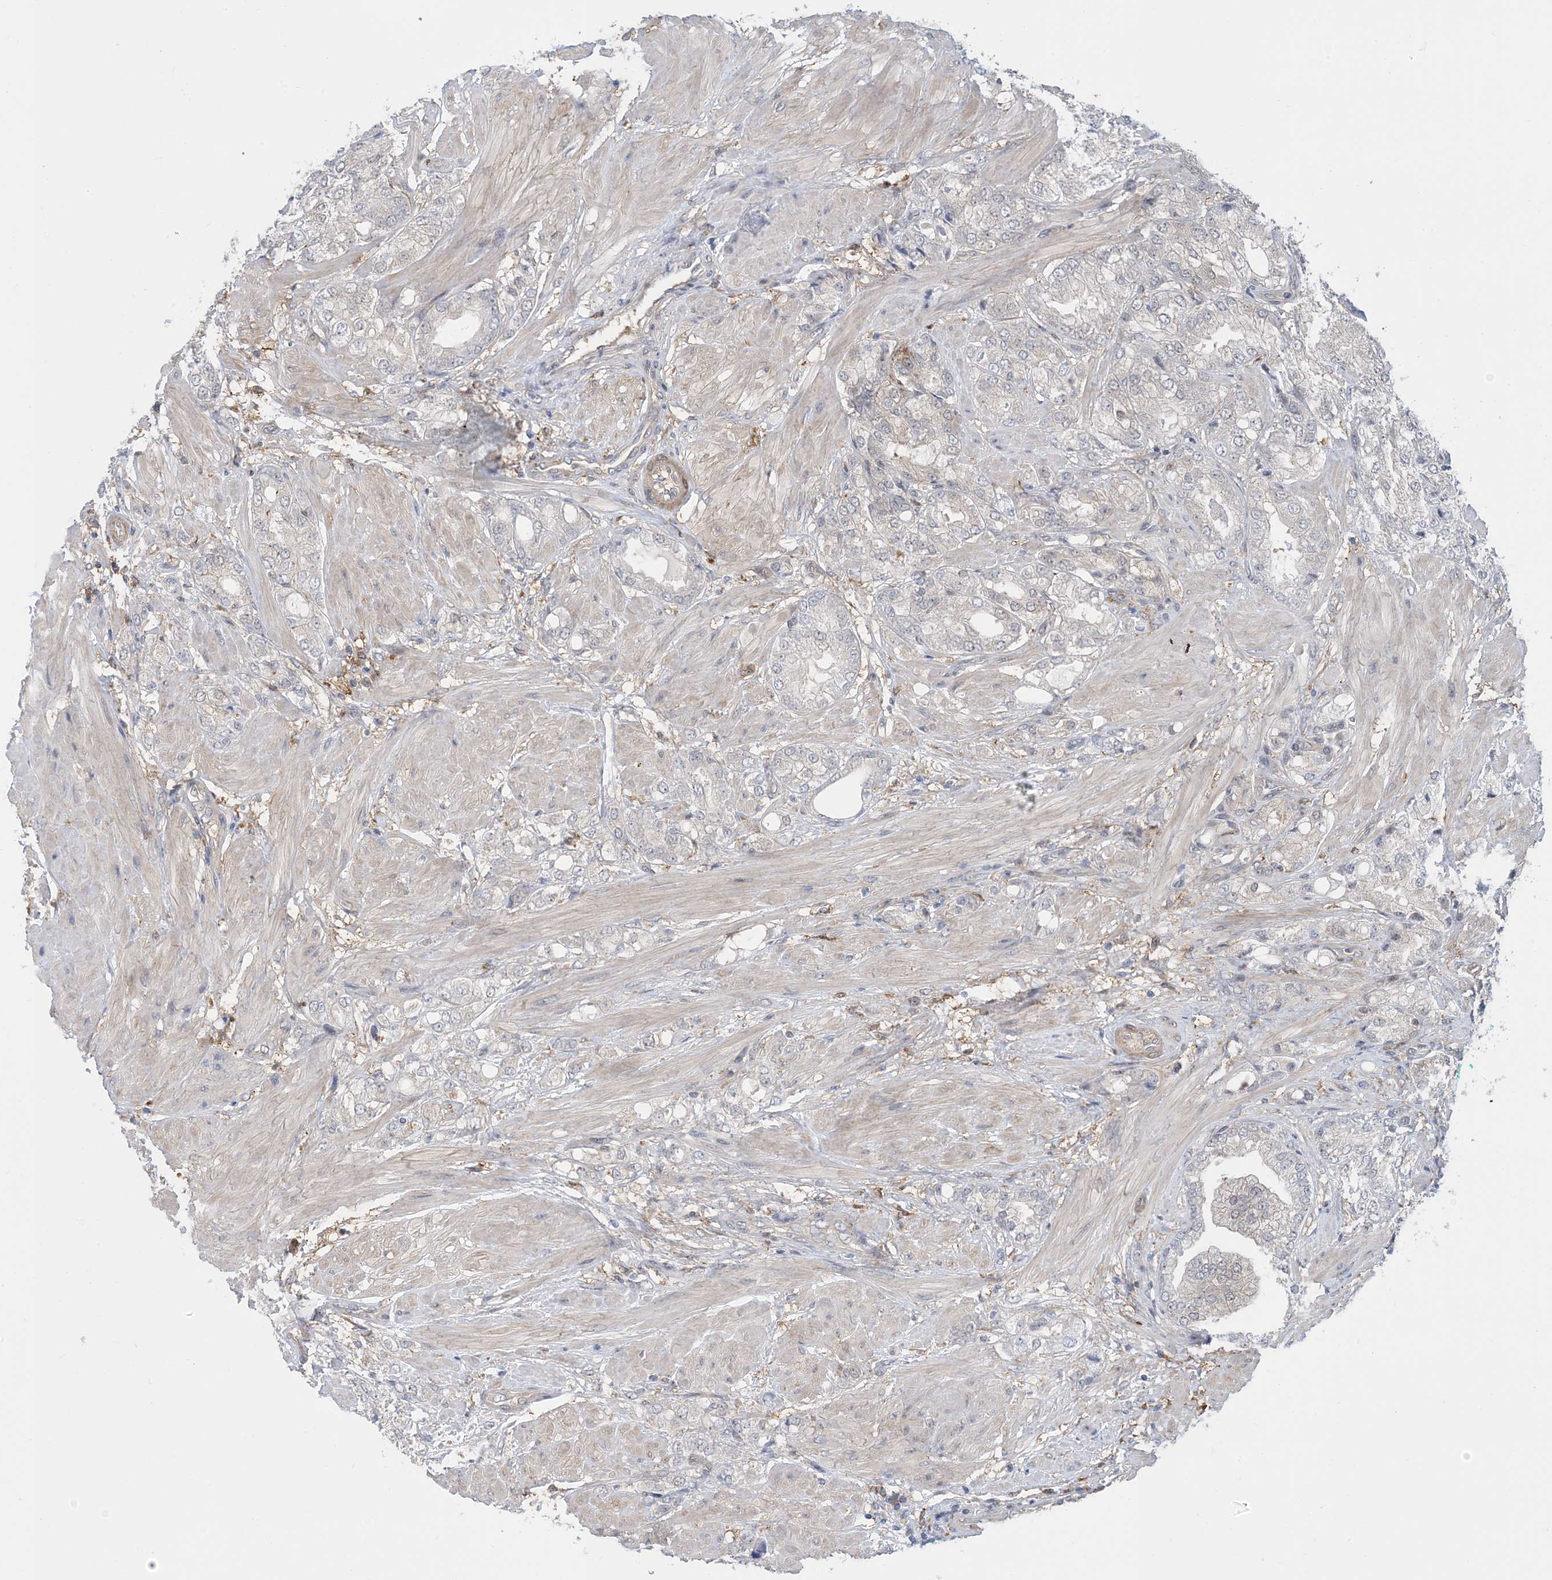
{"staining": {"intensity": "weak", "quantity": "<25%", "location": "cytoplasmic/membranous"}, "tissue": "prostate cancer", "cell_type": "Tumor cells", "image_type": "cancer", "snomed": [{"axis": "morphology", "description": "Adenocarcinoma, High grade"}, {"axis": "topography", "description": "Prostate"}], "caption": "This is a histopathology image of immunohistochemistry staining of prostate adenocarcinoma (high-grade), which shows no positivity in tumor cells.", "gene": "HS1BP3", "patient": {"sex": "male", "age": 50}}